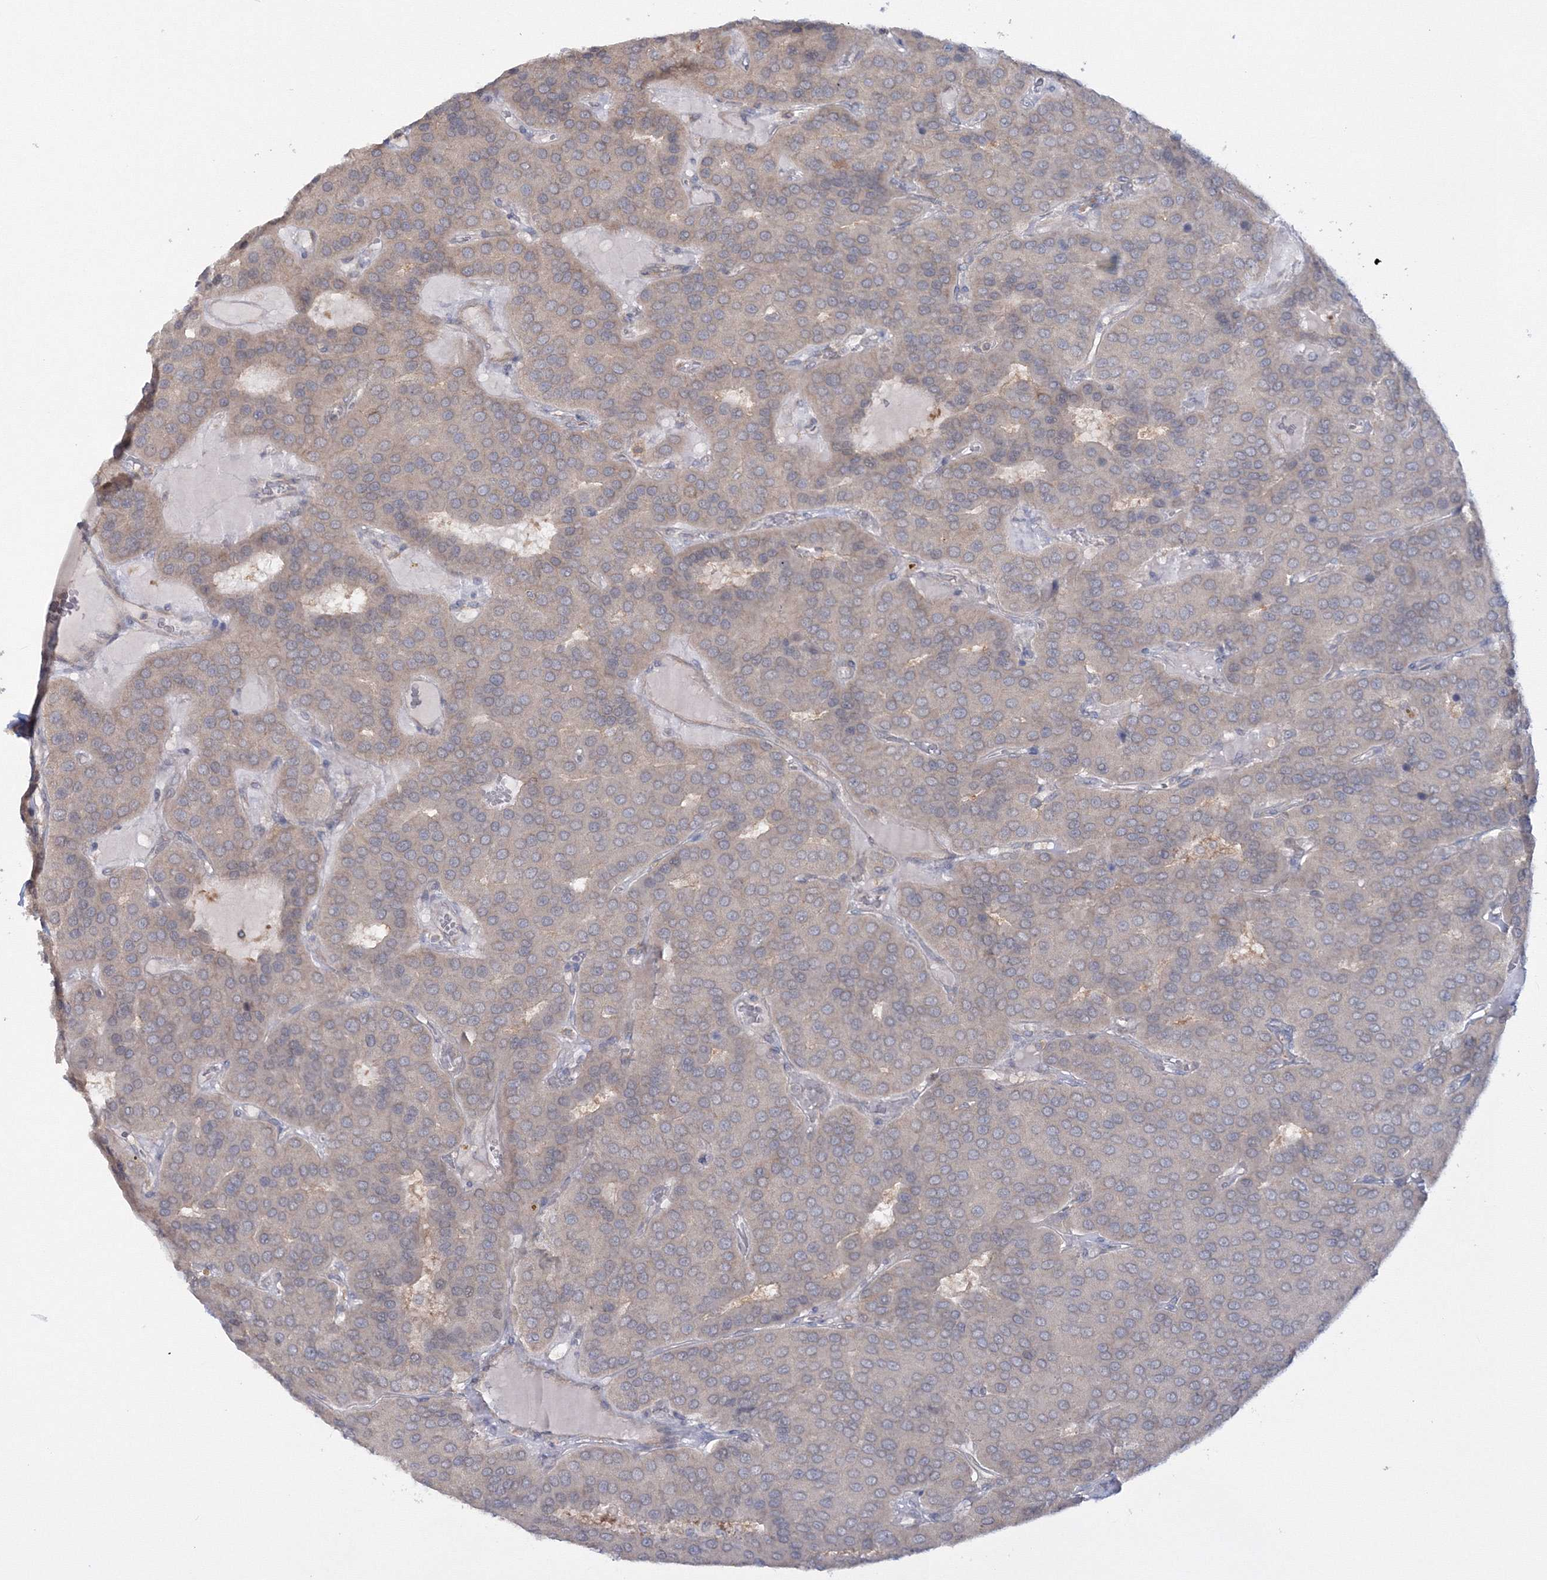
{"staining": {"intensity": "negative", "quantity": "none", "location": "none"}, "tissue": "parathyroid gland", "cell_type": "Glandular cells", "image_type": "normal", "snomed": [{"axis": "morphology", "description": "Normal tissue, NOS"}, {"axis": "morphology", "description": "Adenoma, NOS"}, {"axis": "topography", "description": "Parathyroid gland"}], "caption": "Immunohistochemistry of normal human parathyroid gland reveals no expression in glandular cells.", "gene": "IPMK", "patient": {"sex": "female", "age": 86}}